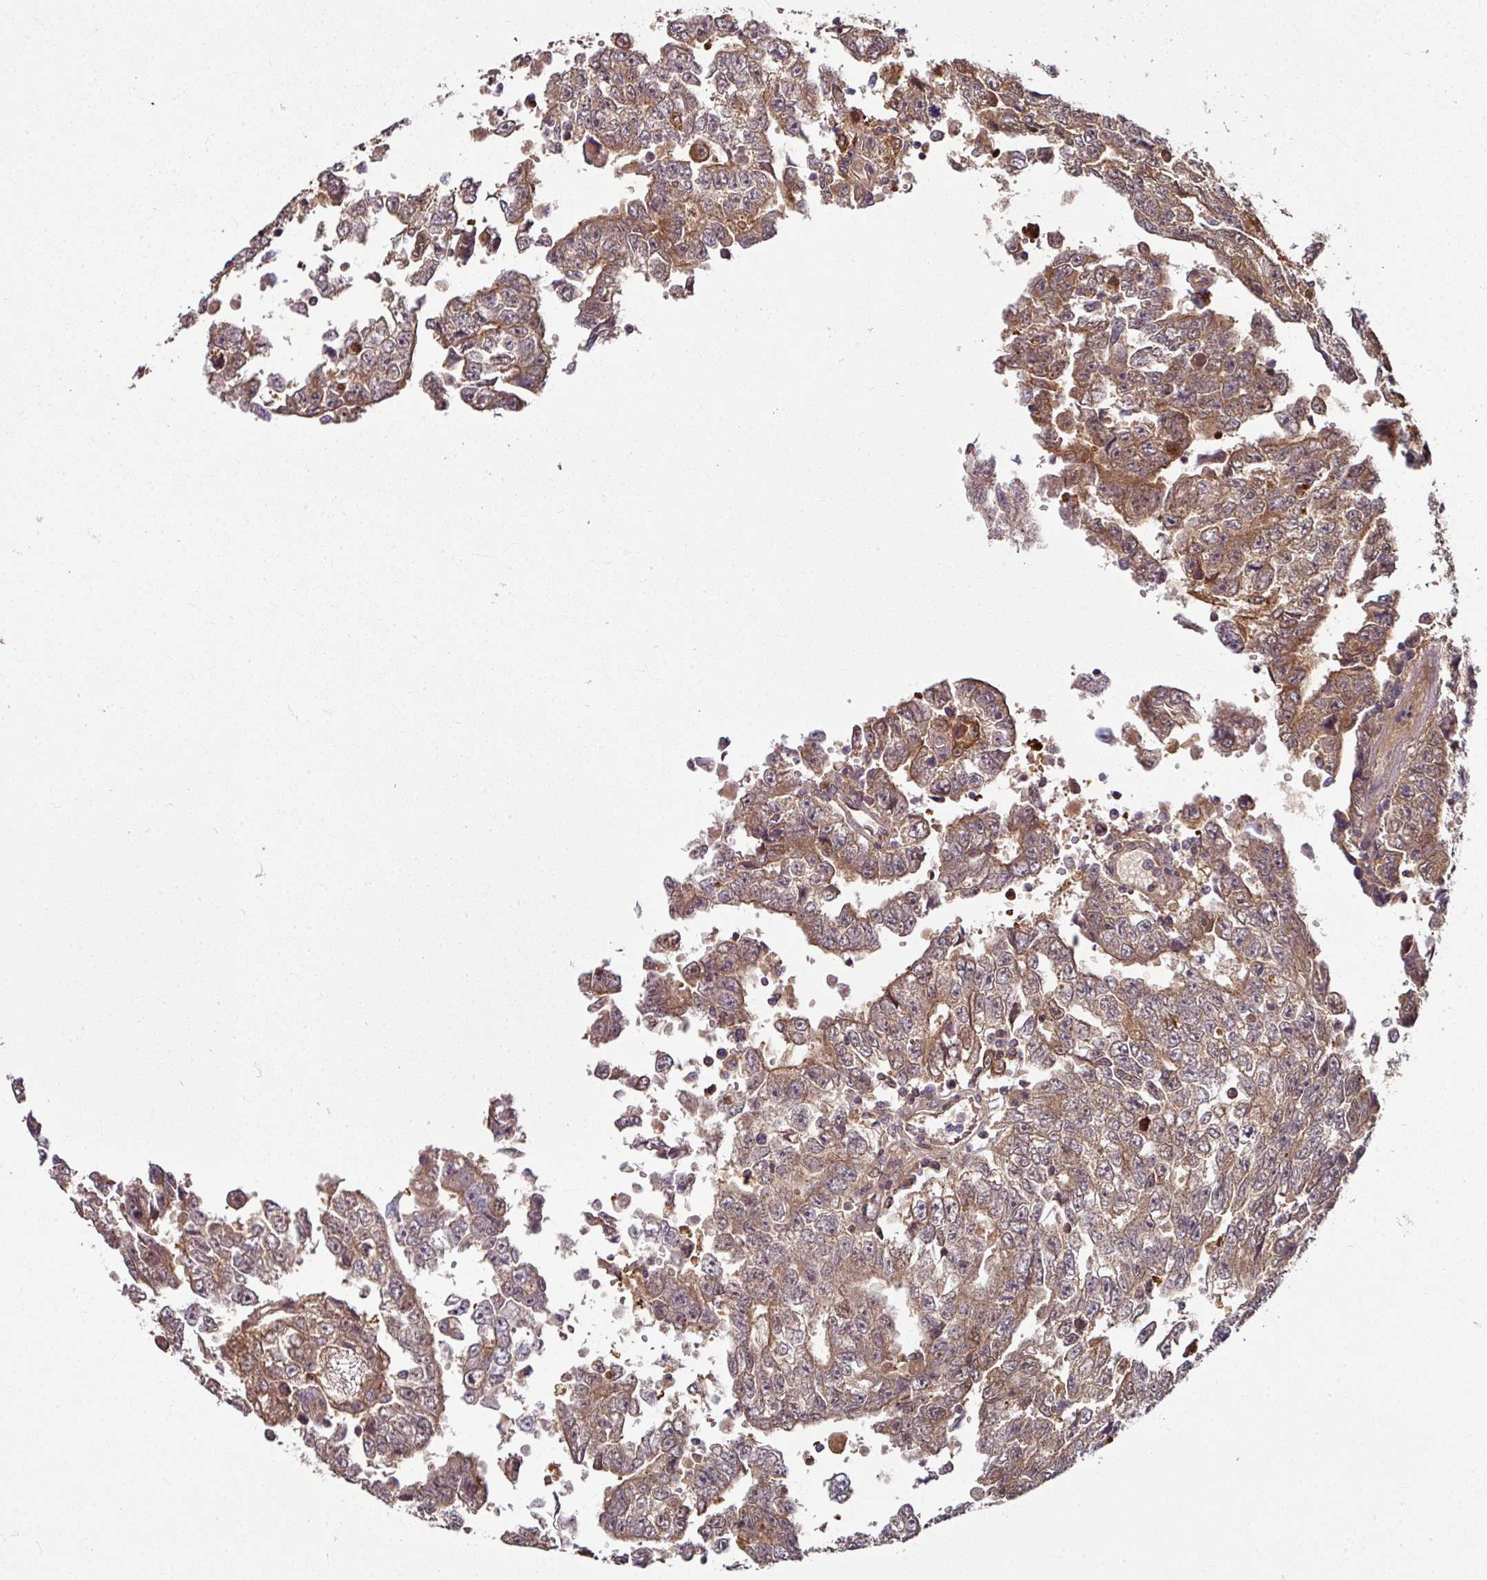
{"staining": {"intensity": "moderate", "quantity": ">75%", "location": "cytoplasmic/membranous"}, "tissue": "testis cancer", "cell_type": "Tumor cells", "image_type": "cancer", "snomed": [{"axis": "morphology", "description": "Carcinoma, Embryonal, NOS"}, {"axis": "topography", "description": "Testis"}], "caption": "About >75% of tumor cells in testis cancer (embryonal carcinoma) display moderate cytoplasmic/membranous protein positivity as visualized by brown immunohistochemical staining.", "gene": "SLAMF6", "patient": {"sex": "male", "age": 25}}